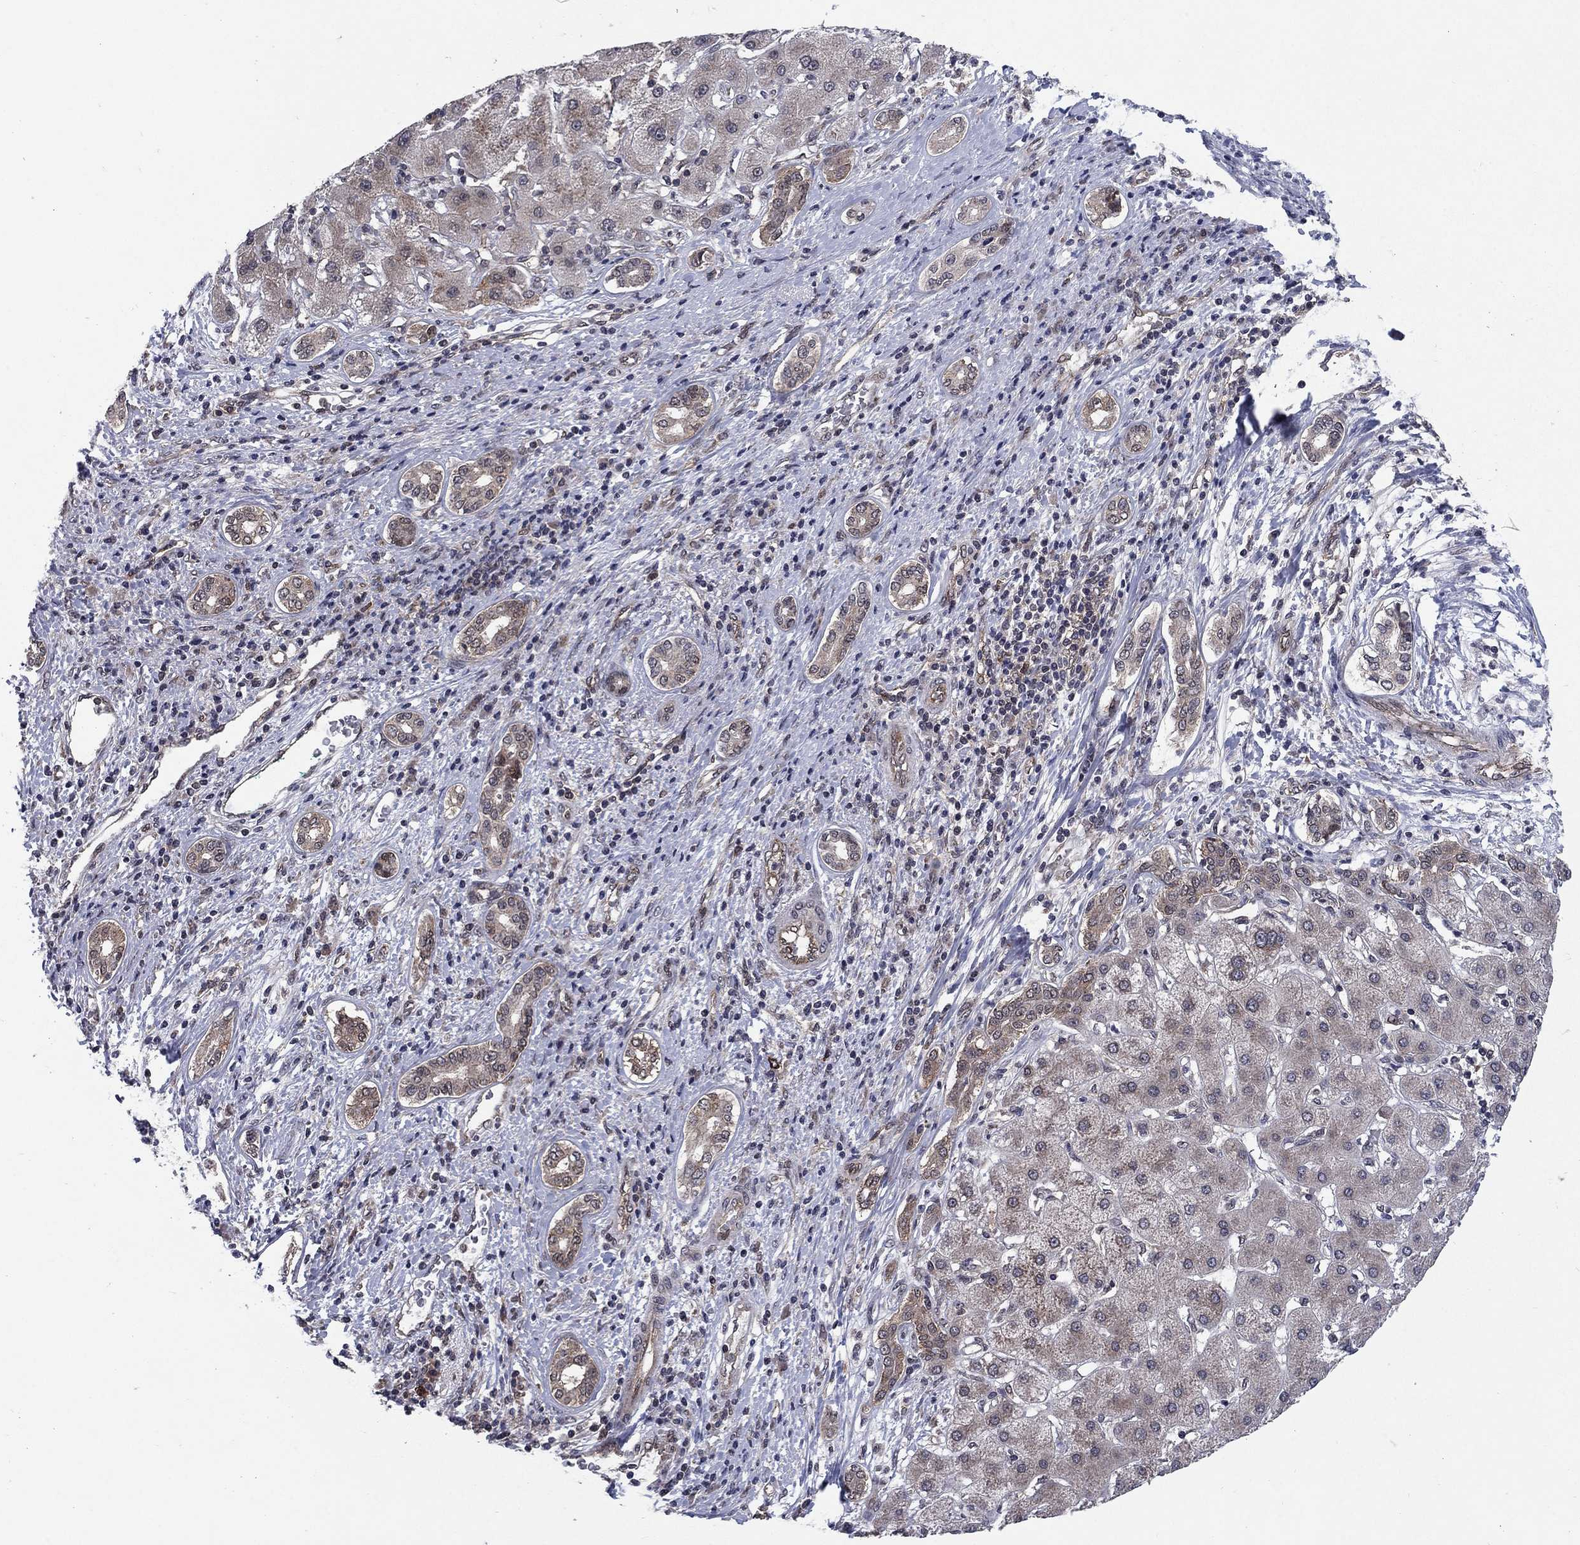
{"staining": {"intensity": "moderate", "quantity": "25%-75%", "location": "cytoplasmic/membranous"}, "tissue": "liver cancer", "cell_type": "Tumor cells", "image_type": "cancer", "snomed": [{"axis": "morphology", "description": "Carcinoma, Hepatocellular, NOS"}, {"axis": "topography", "description": "Liver"}], "caption": "The histopathology image shows staining of liver cancer, revealing moderate cytoplasmic/membranous protein expression (brown color) within tumor cells. (DAB (3,3'-diaminobenzidine) = brown stain, brightfield microscopy at high magnification).", "gene": "DNAJA1", "patient": {"sex": "male", "age": 65}}